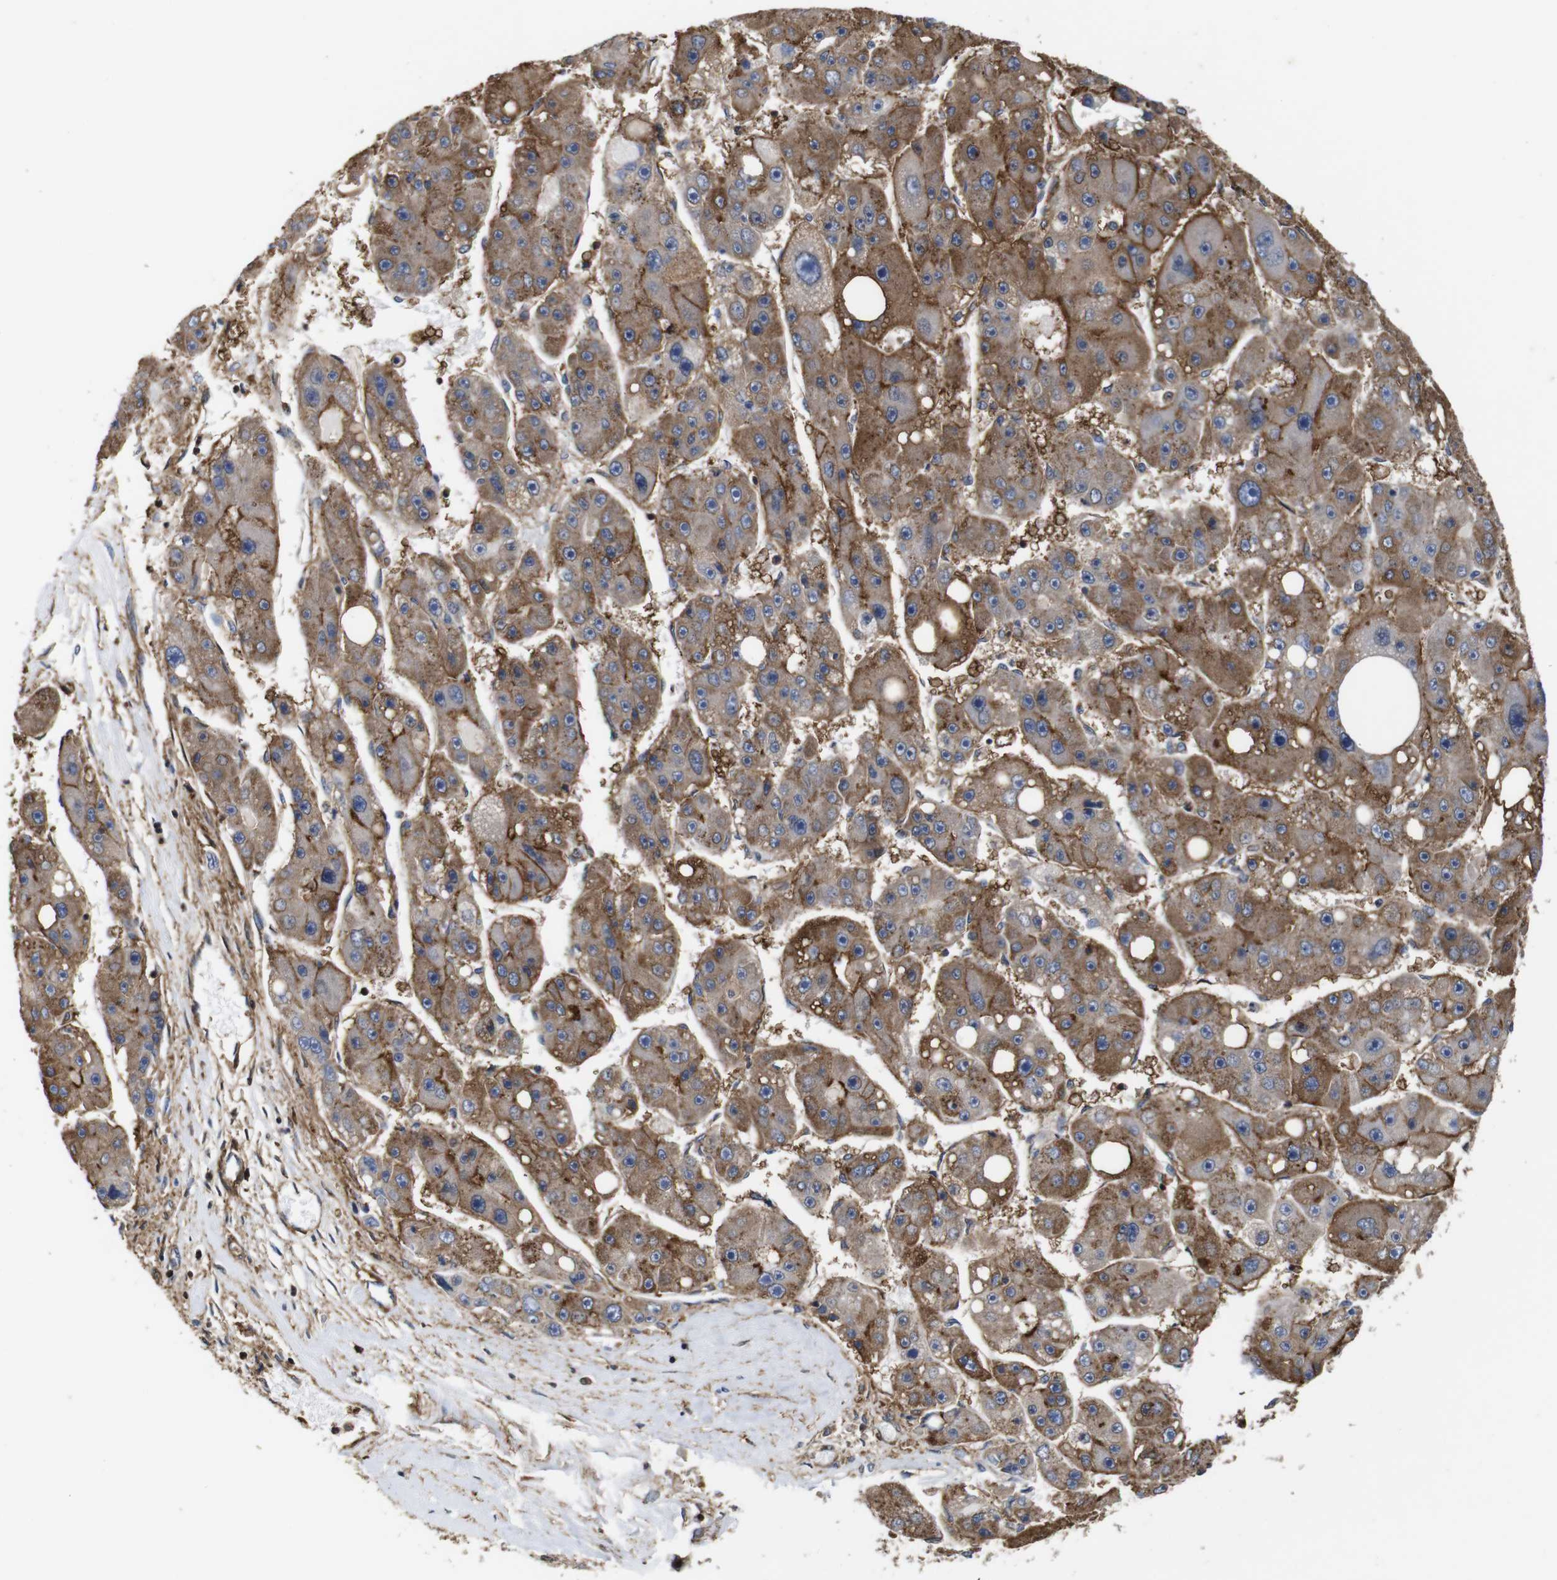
{"staining": {"intensity": "moderate", "quantity": ">75%", "location": "cytoplasmic/membranous"}, "tissue": "liver cancer", "cell_type": "Tumor cells", "image_type": "cancer", "snomed": [{"axis": "morphology", "description": "Carcinoma, Hepatocellular, NOS"}, {"axis": "topography", "description": "Liver"}], "caption": "Protein analysis of liver cancer (hepatocellular carcinoma) tissue reveals moderate cytoplasmic/membranous staining in approximately >75% of tumor cells. (DAB IHC with brightfield microscopy, high magnification).", "gene": "PI4KA", "patient": {"sex": "female", "age": 61}}